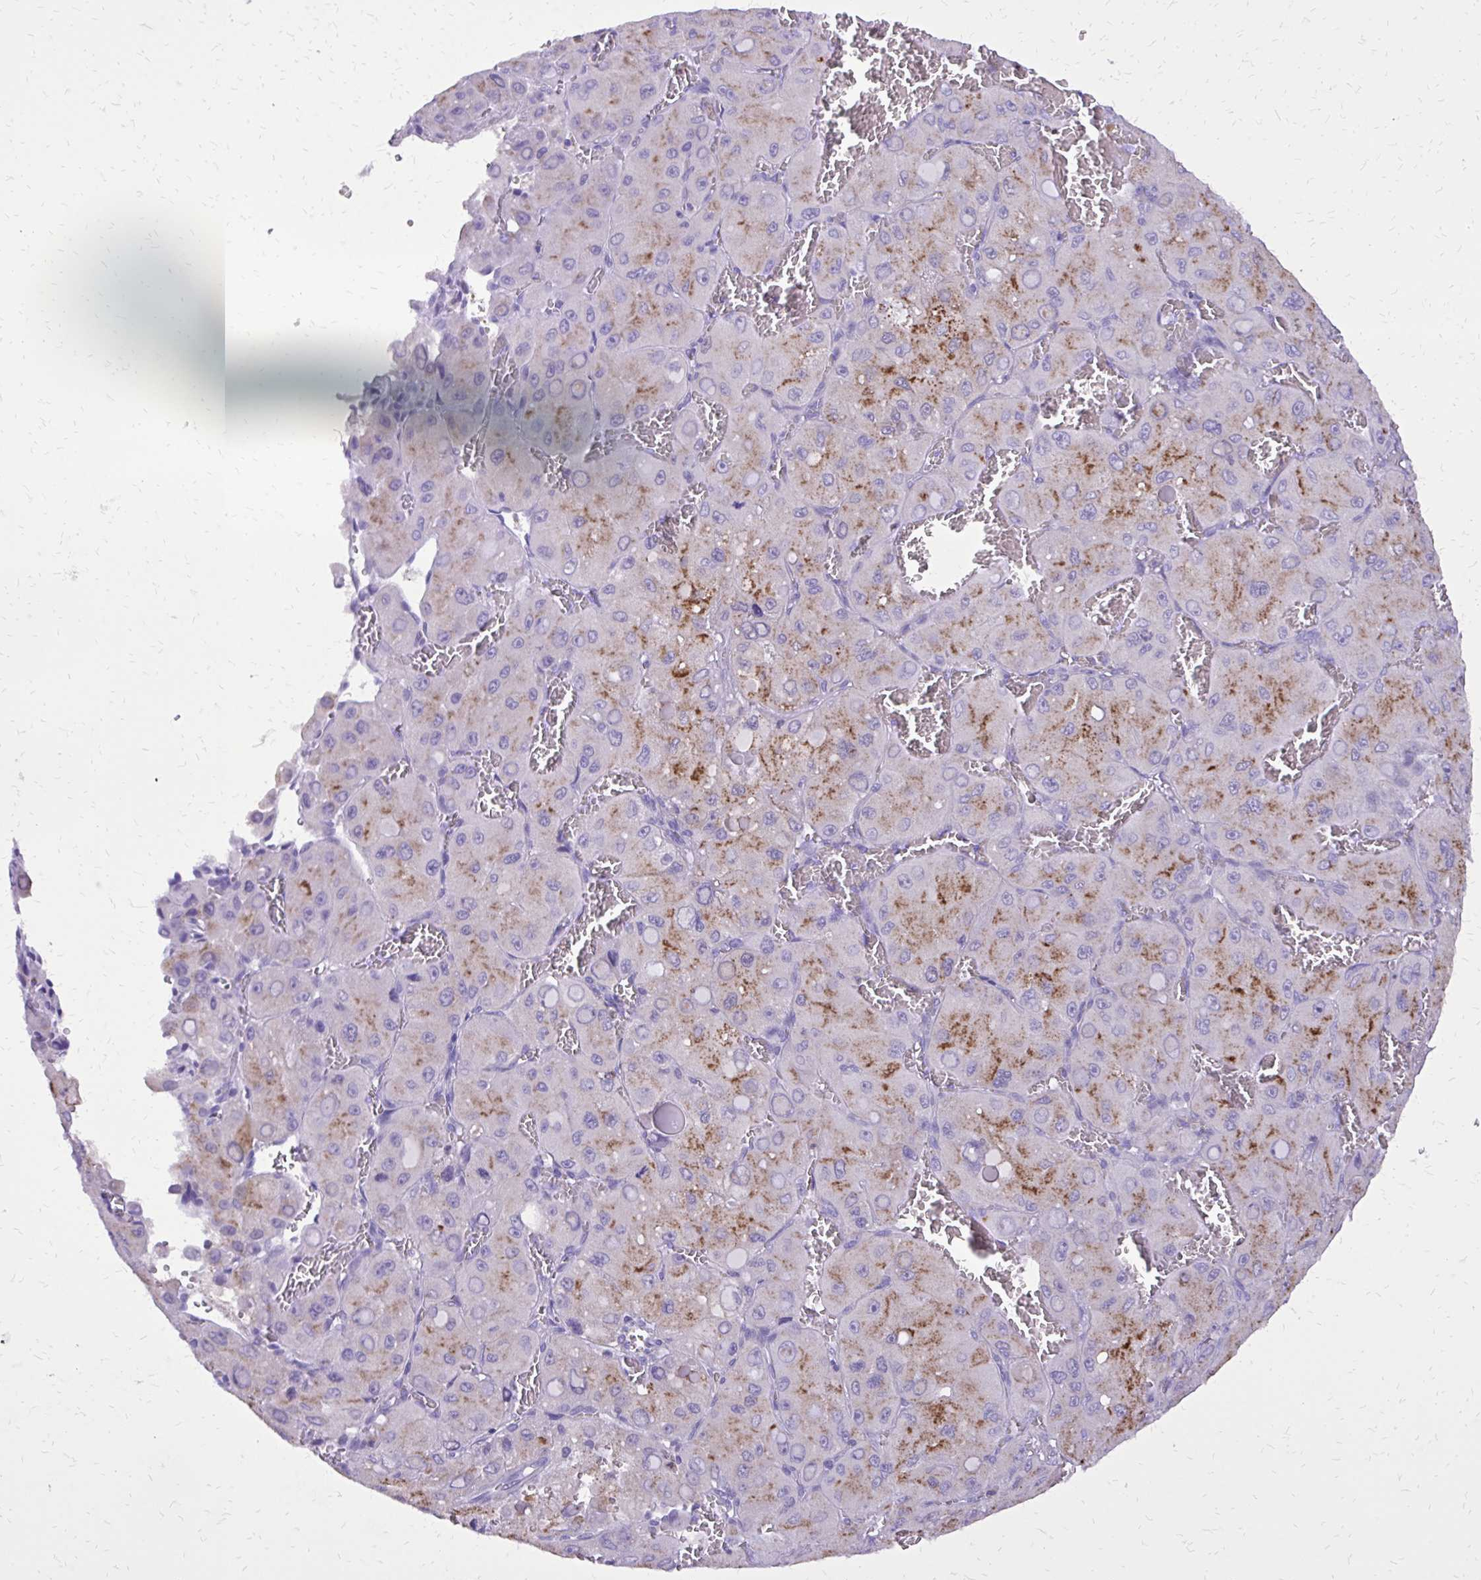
{"staining": {"intensity": "moderate", "quantity": "25%-75%", "location": "cytoplasmic/membranous"}, "tissue": "liver cancer", "cell_type": "Tumor cells", "image_type": "cancer", "snomed": [{"axis": "morphology", "description": "Carcinoma, Hepatocellular, NOS"}, {"axis": "topography", "description": "Liver"}], "caption": "Liver cancer stained with a brown dye displays moderate cytoplasmic/membranous positive expression in about 25%-75% of tumor cells.", "gene": "CAT", "patient": {"sex": "male", "age": 27}}